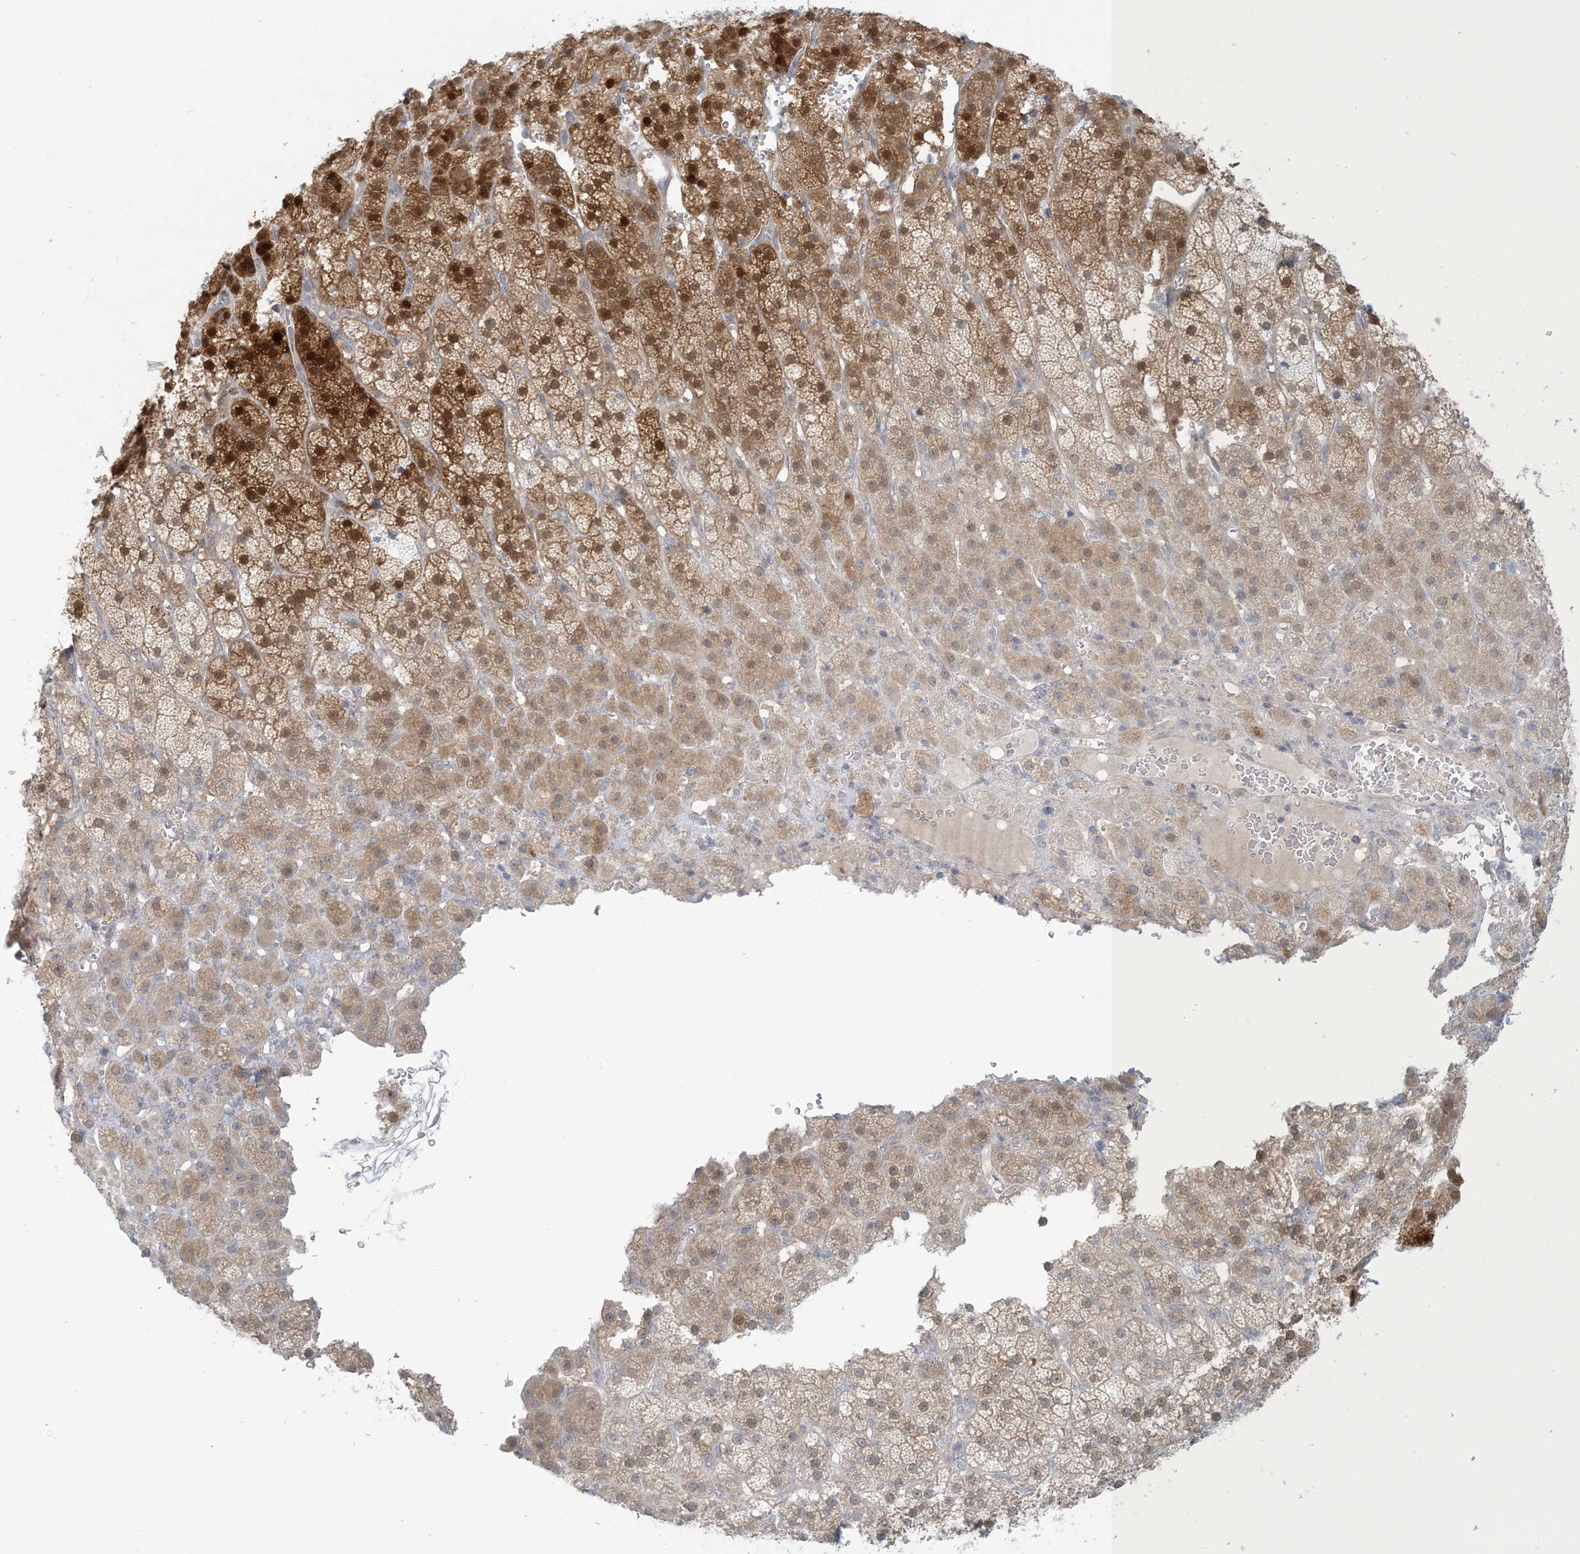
{"staining": {"intensity": "strong", "quantity": "25%-75%", "location": "cytoplasmic/membranous,nuclear"}, "tissue": "adrenal gland", "cell_type": "Glandular cells", "image_type": "normal", "snomed": [{"axis": "morphology", "description": "Normal tissue, NOS"}, {"axis": "topography", "description": "Adrenal gland"}], "caption": "Immunohistochemistry (IHC) photomicrograph of benign adrenal gland: adrenal gland stained using immunohistochemistry (IHC) demonstrates high levels of strong protein expression localized specifically in the cytoplasmic/membranous,nuclear of glandular cells, appearing as a cytoplasmic/membranous,nuclear brown color.", "gene": "NRBP2", "patient": {"sex": "female", "age": 57}}